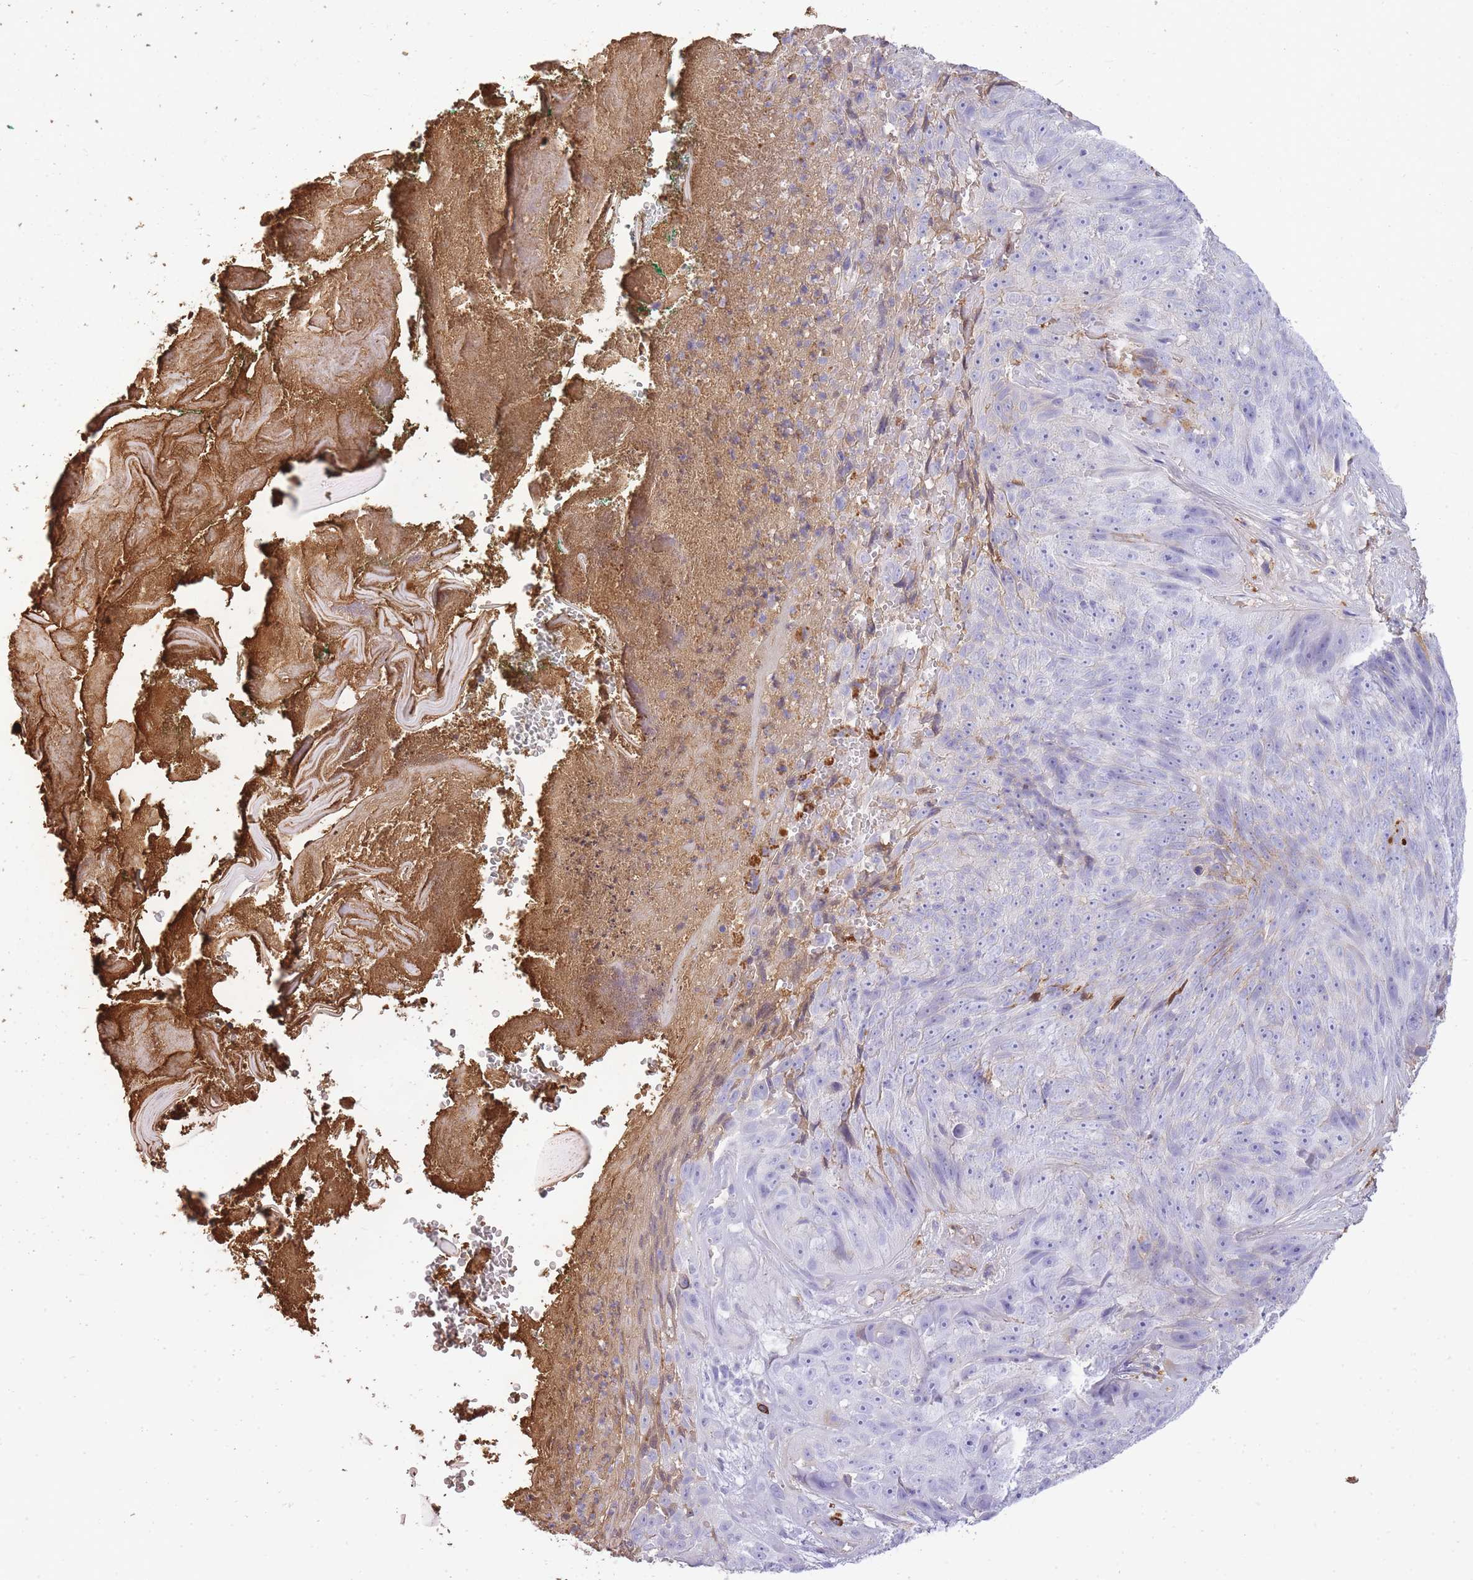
{"staining": {"intensity": "negative", "quantity": "none", "location": "none"}, "tissue": "skin cancer", "cell_type": "Tumor cells", "image_type": "cancer", "snomed": [{"axis": "morphology", "description": "Squamous cell carcinoma, NOS"}, {"axis": "topography", "description": "Skin"}], "caption": "Protein analysis of skin cancer (squamous cell carcinoma) shows no significant positivity in tumor cells.", "gene": "IGKV1D-42", "patient": {"sex": "female", "age": 87}}